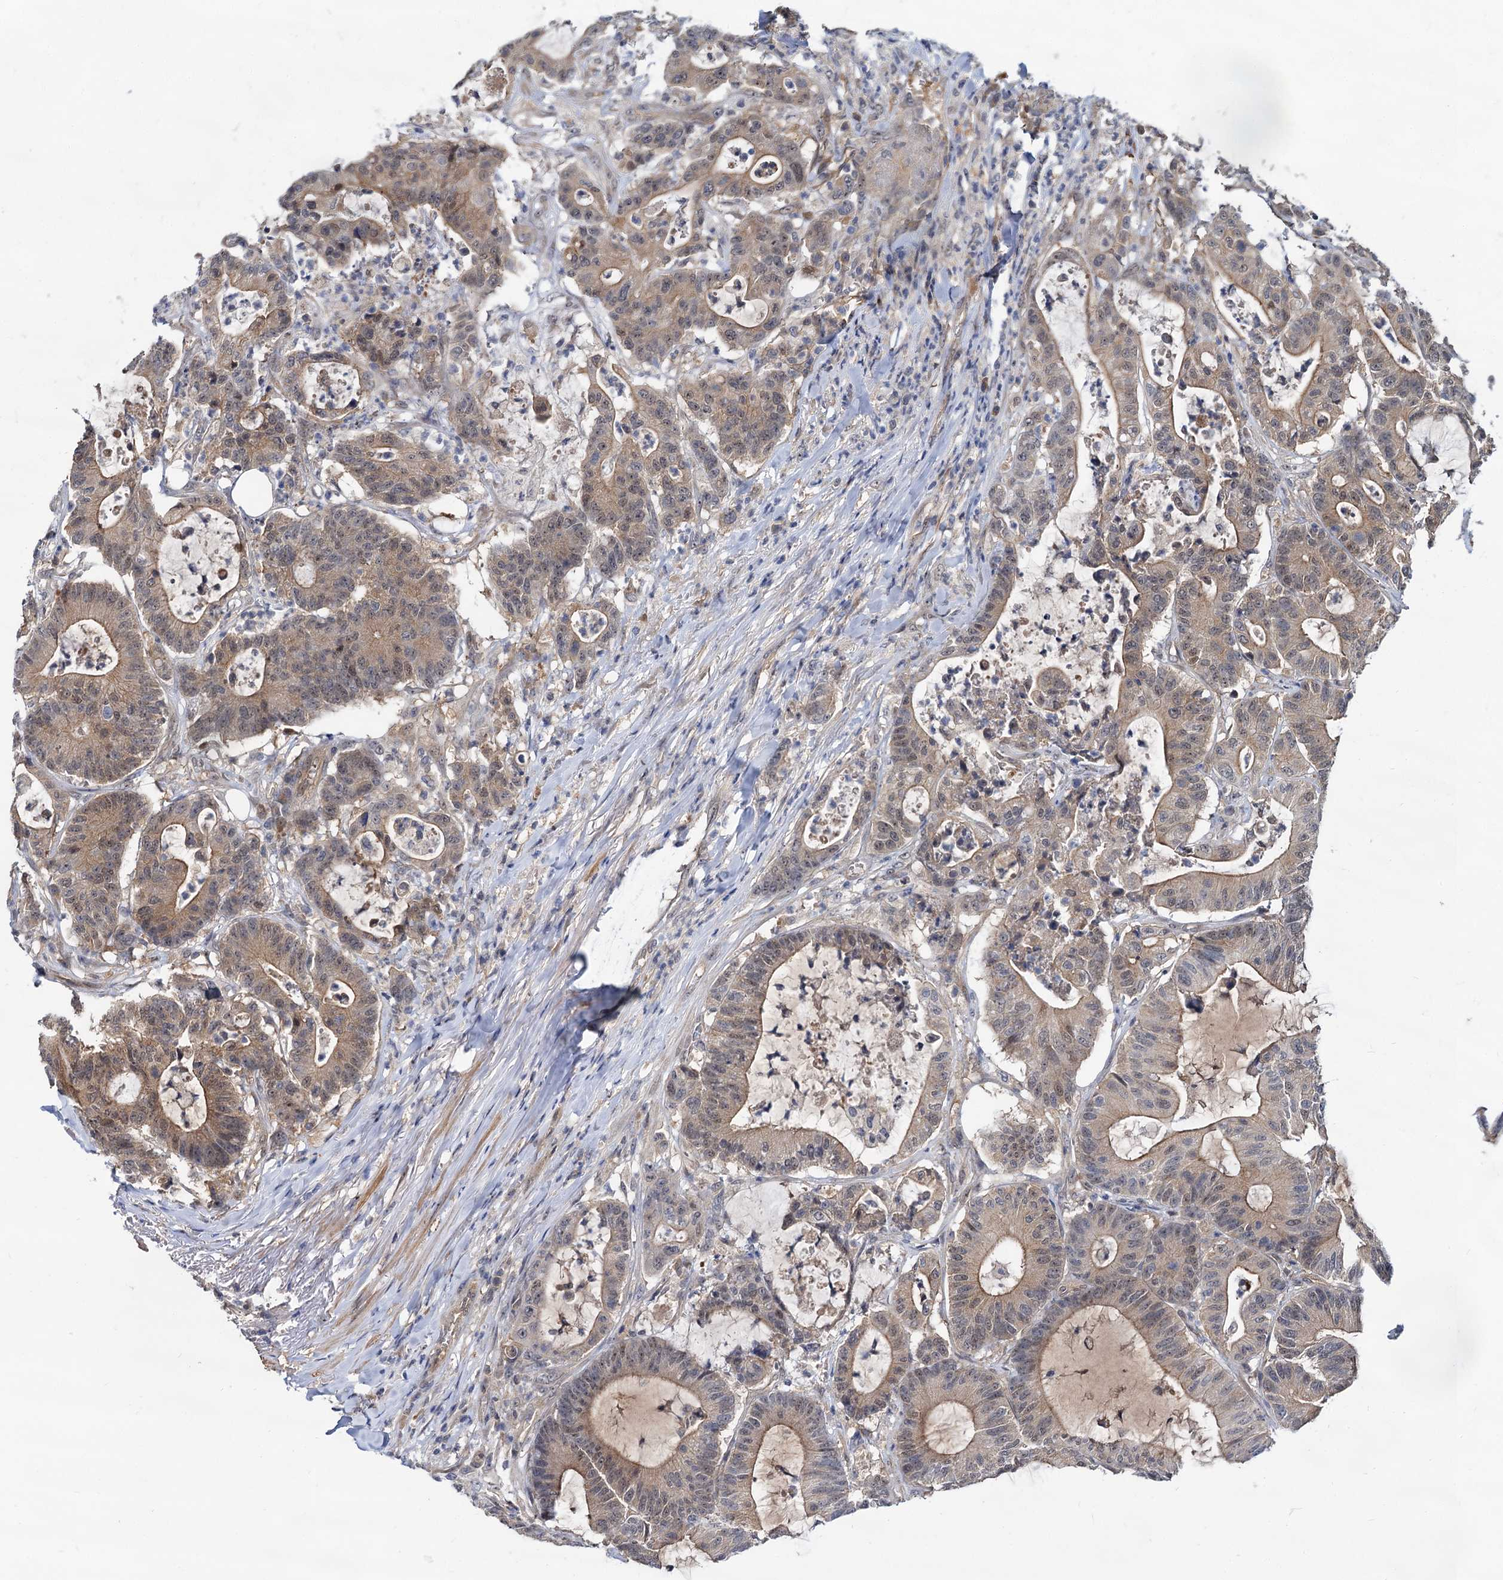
{"staining": {"intensity": "weak", "quantity": "25%-75%", "location": "cytoplasmic/membranous,nuclear"}, "tissue": "colorectal cancer", "cell_type": "Tumor cells", "image_type": "cancer", "snomed": [{"axis": "morphology", "description": "Adenocarcinoma, NOS"}, {"axis": "topography", "description": "Colon"}], "caption": "Human colorectal cancer (adenocarcinoma) stained with a brown dye demonstrates weak cytoplasmic/membranous and nuclear positive staining in about 25%-75% of tumor cells.", "gene": "SNX15", "patient": {"sex": "female", "age": 84}}